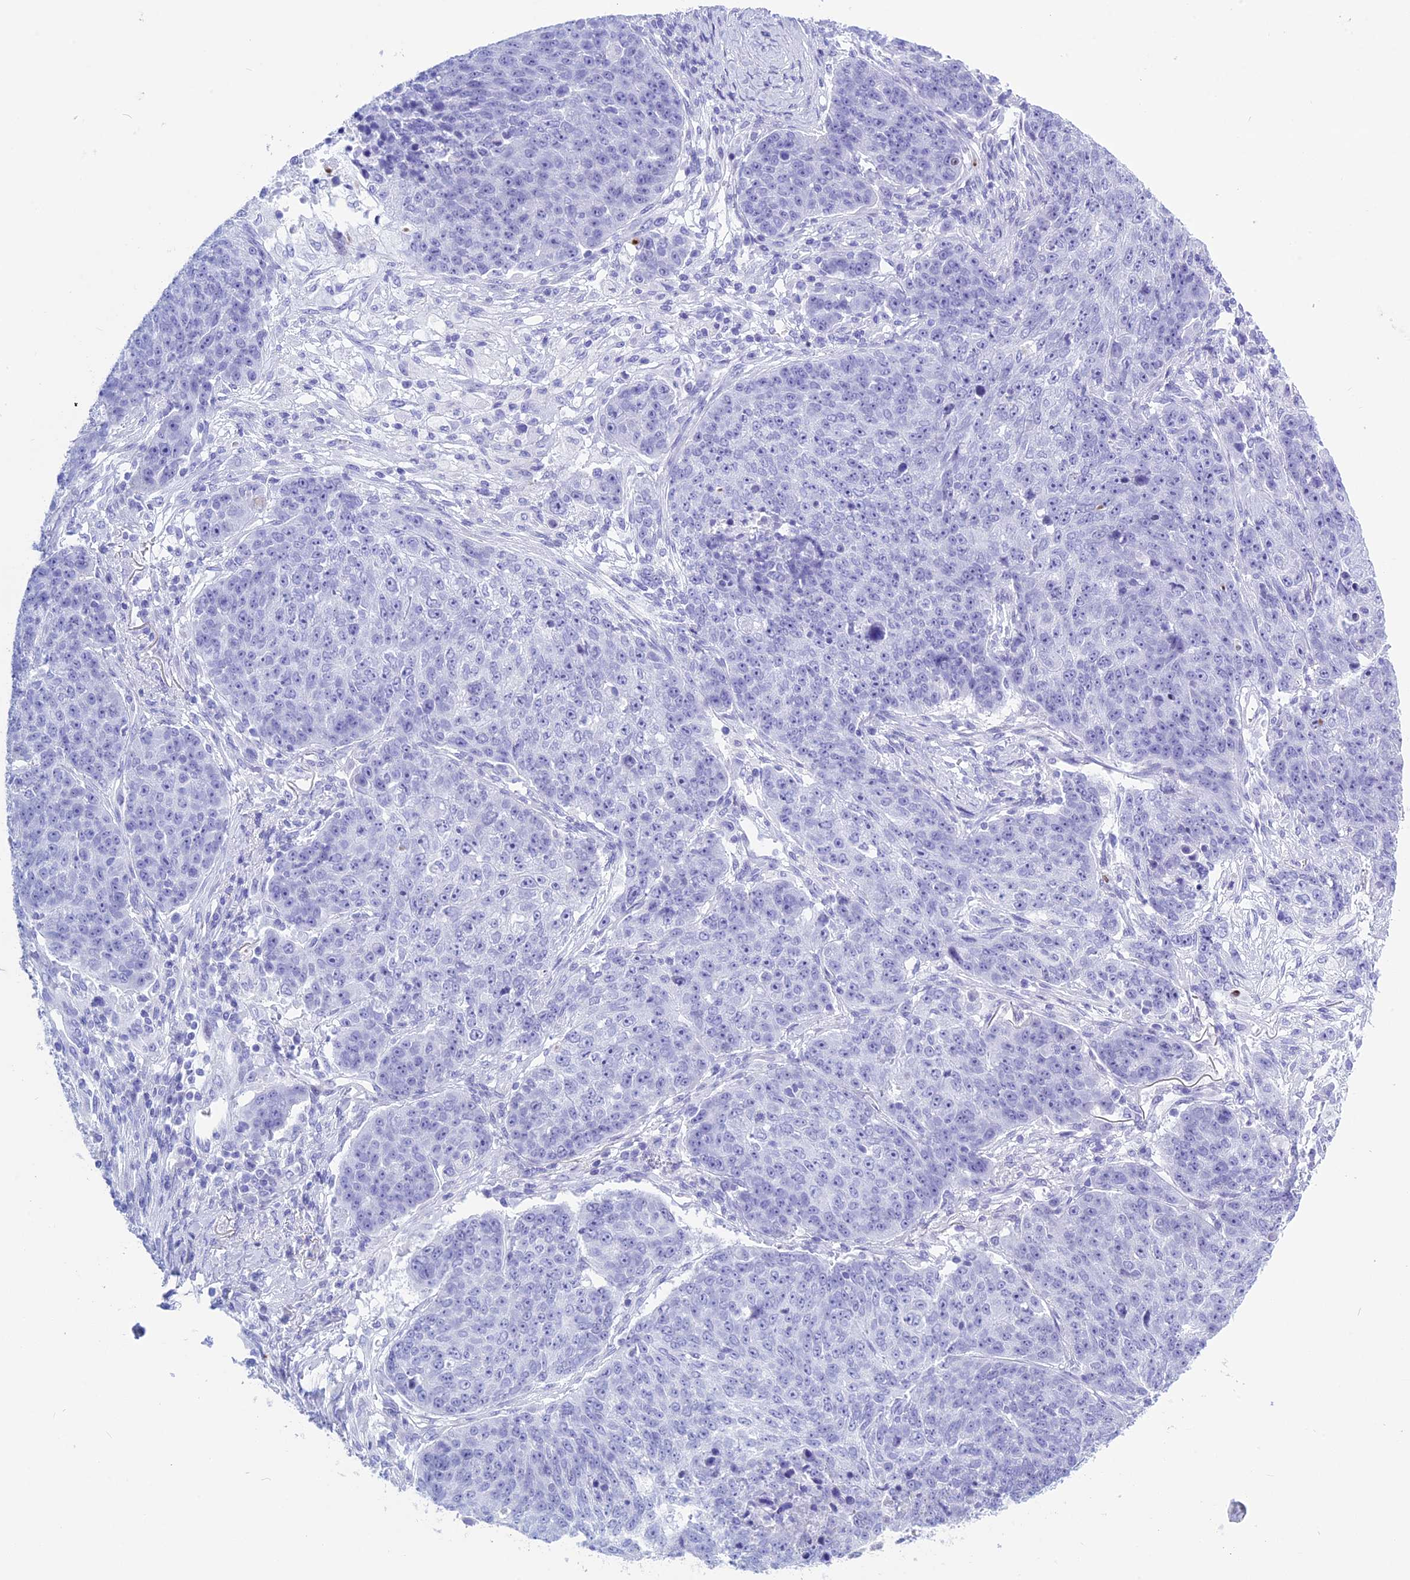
{"staining": {"intensity": "negative", "quantity": "none", "location": "none"}, "tissue": "lung cancer", "cell_type": "Tumor cells", "image_type": "cancer", "snomed": [{"axis": "morphology", "description": "Normal tissue, NOS"}, {"axis": "morphology", "description": "Squamous cell carcinoma, NOS"}, {"axis": "topography", "description": "Lymph node"}, {"axis": "topography", "description": "Lung"}], "caption": "The photomicrograph reveals no staining of tumor cells in lung cancer (squamous cell carcinoma). (DAB (3,3'-diaminobenzidine) immunohistochemistry (IHC), high magnification).", "gene": "KCTD21", "patient": {"sex": "male", "age": 66}}